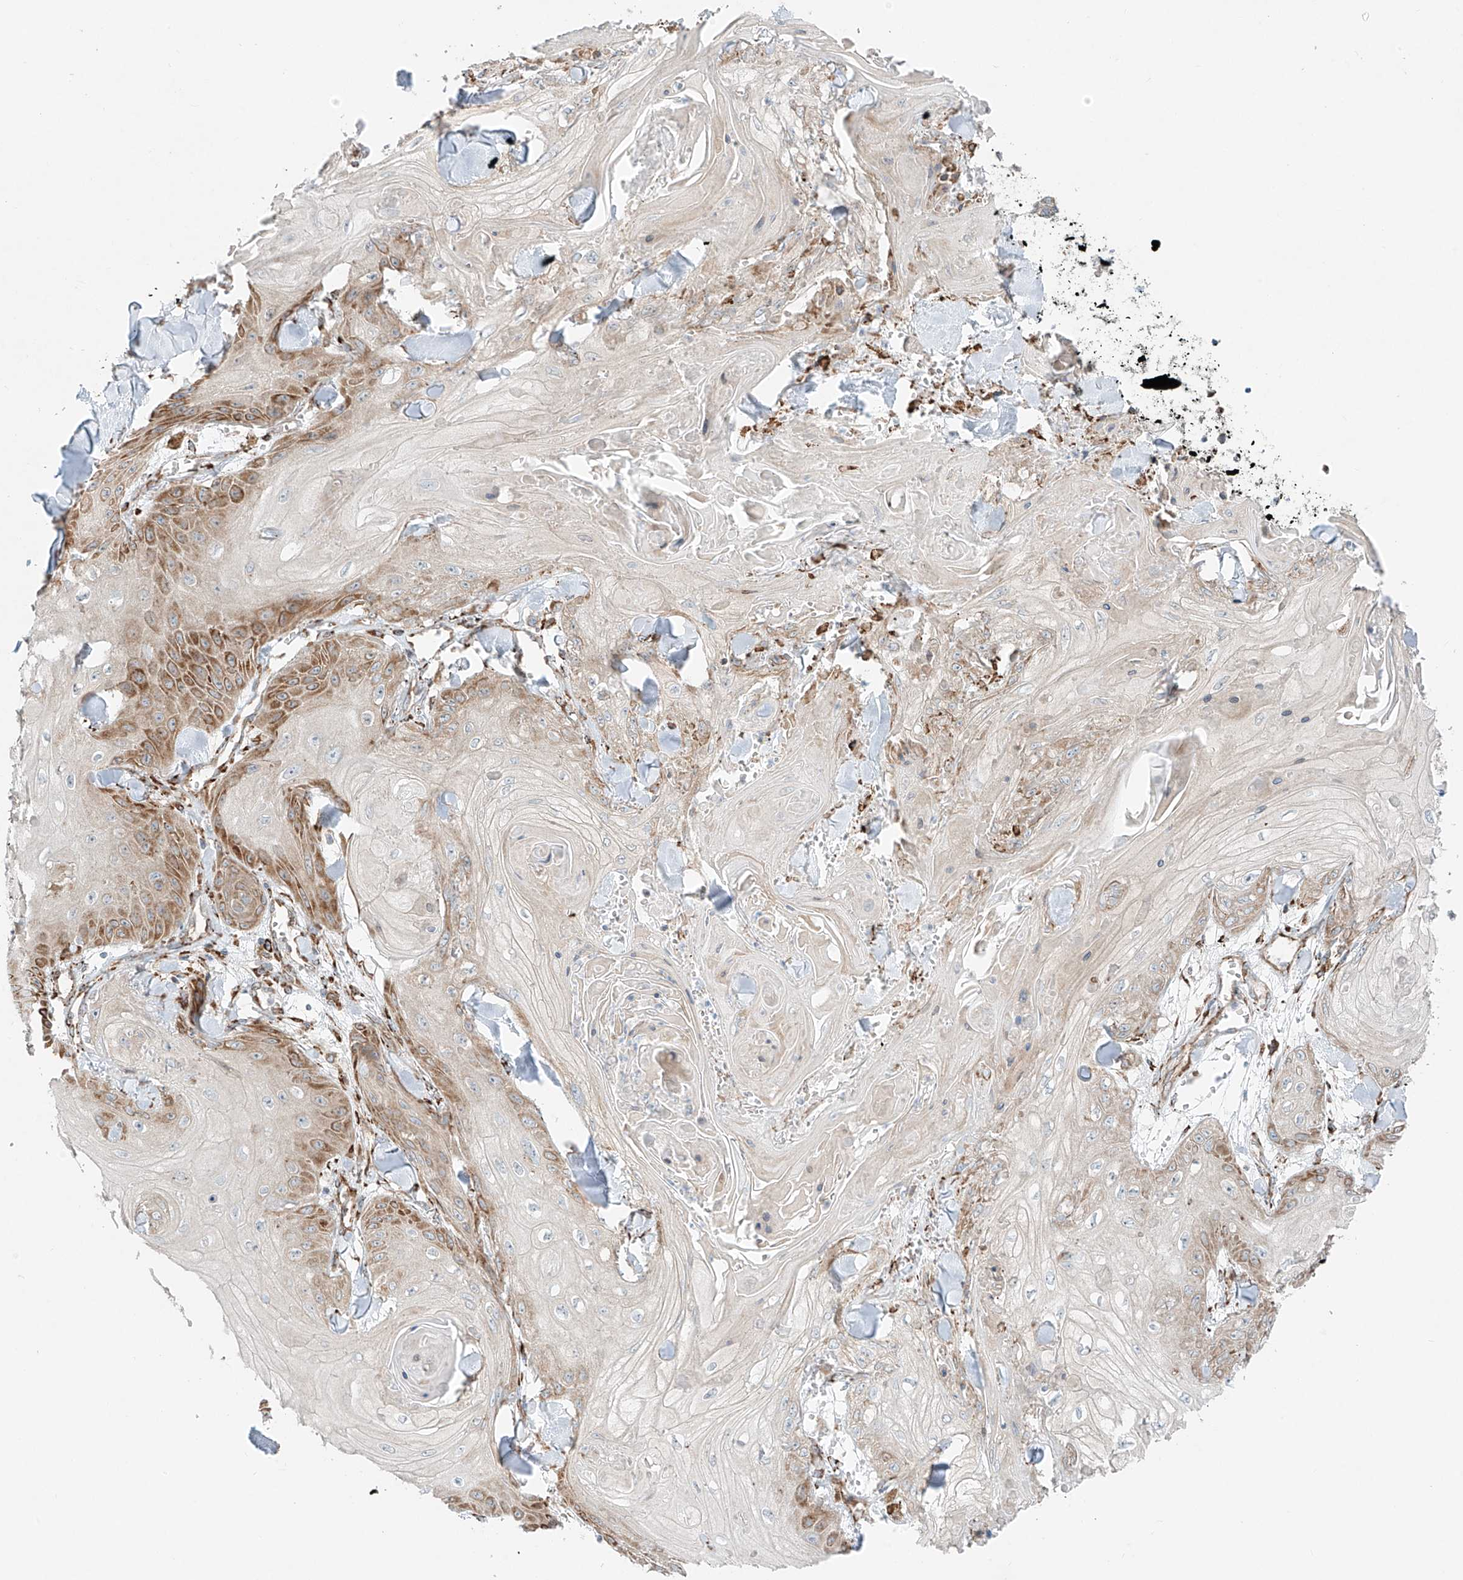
{"staining": {"intensity": "moderate", "quantity": "<25%", "location": "cytoplasmic/membranous"}, "tissue": "skin cancer", "cell_type": "Tumor cells", "image_type": "cancer", "snomed": [{"axis": "morphology", "description": "Squamous cell carcinoma, NOS"}, {"axis": "topography", "description": "Skin"}], "caption": "DAB immunohistochemical staining of squamous cell carcinoma (skin) exhibits moderate cytoplasmic/membranous protein positivity in approximately <25% of tumor cells. The staining is performed using DAB (3,3'-diaminobenzidine) brown chromogen to label protein expression. The nuclei are counter-stained blue using hematoxylin.", "gene": "EIPR1", "patient": {"sex": "male", "age": 74}}